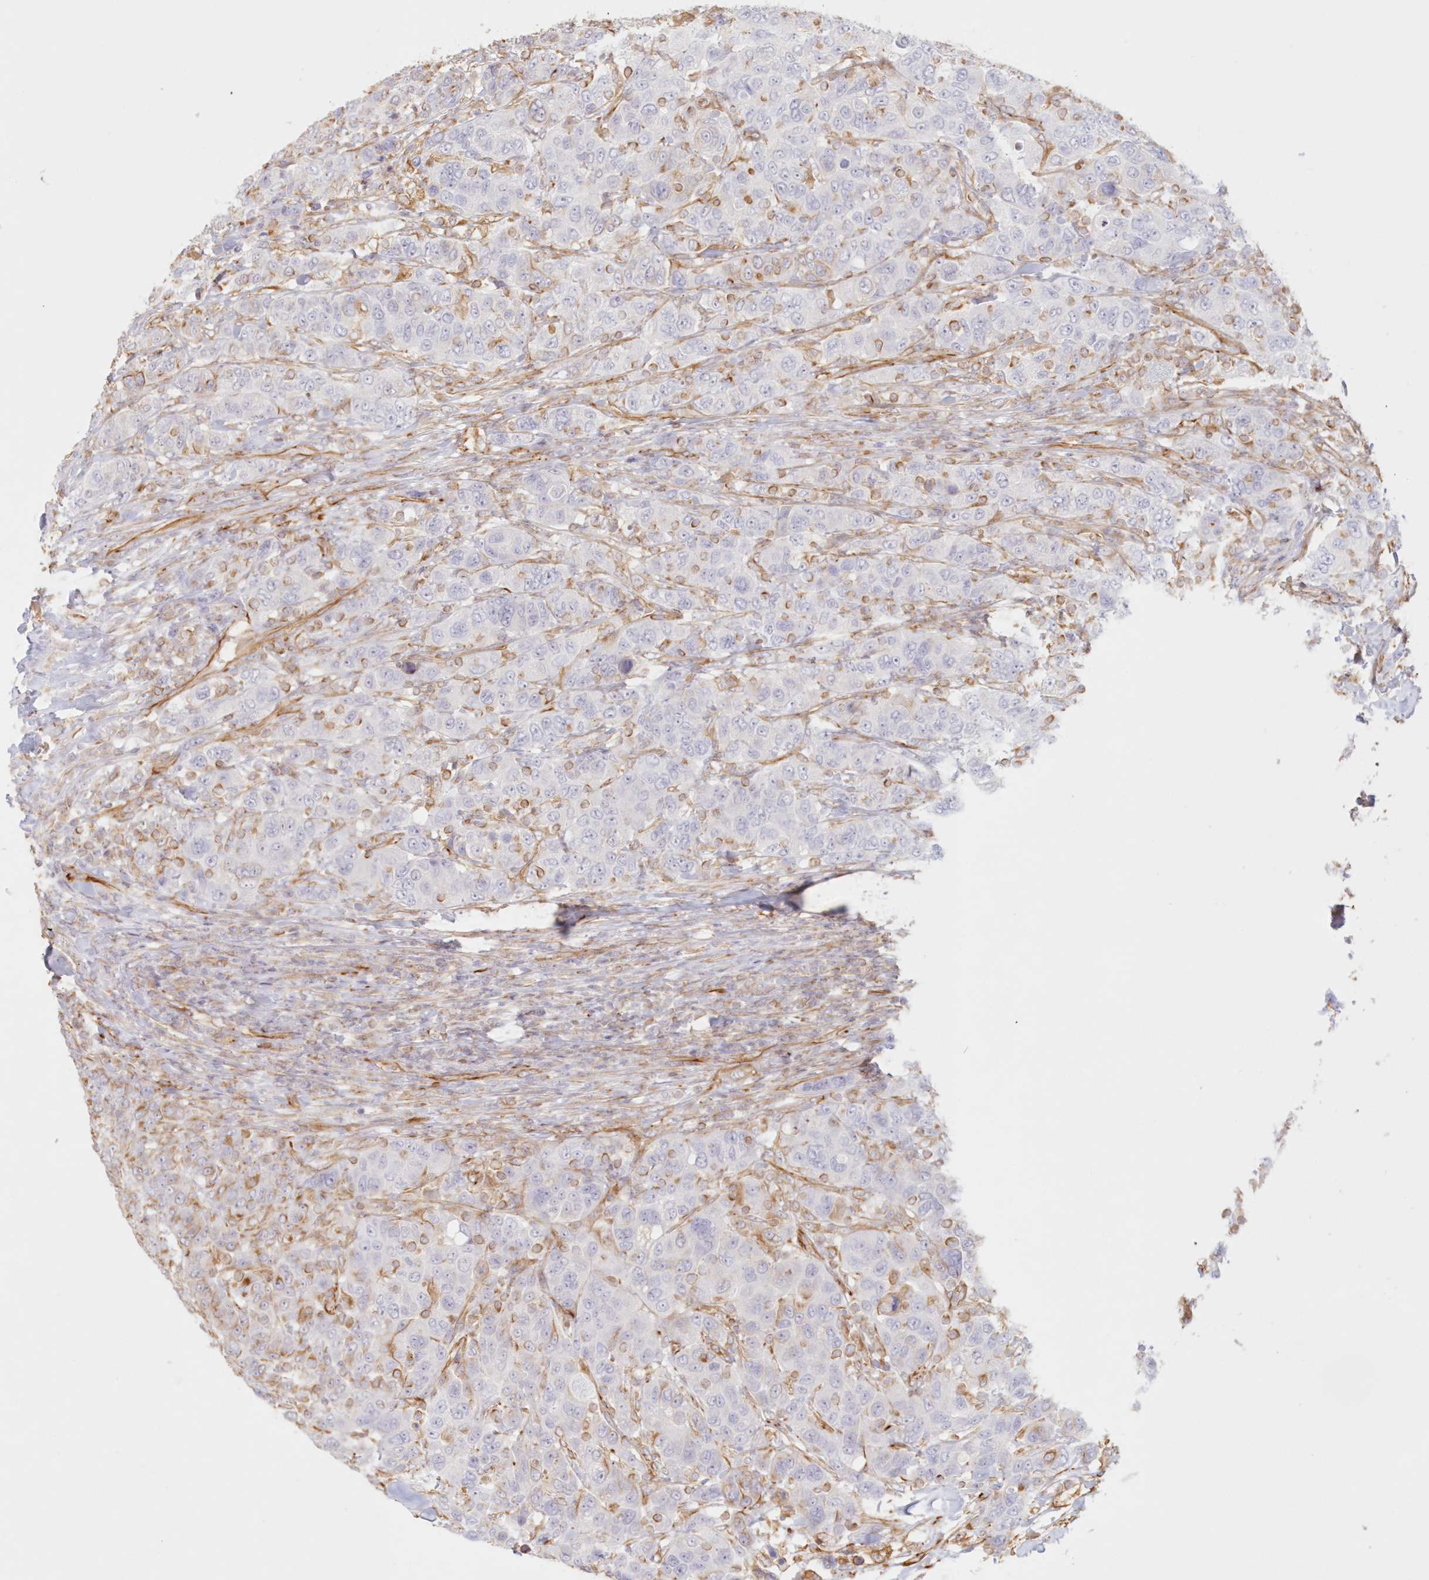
{"staining": {"intensity": "moderate", "quantity": "<25%", "location": "cytoplasmic/membranous"}, "tissue": "breast cancer", "cell_type": "Tumor cells", "image_type": "cancer", "snomed": [{"axis": "morphology", "description": "Duct carcinoma"}, {"axis": "topography", "description": "Breast"}], "caption": "A micrograph of human breast cancer (infiltrating ductal carcinoma) stained for a protein demonstrates moderate cytoplasmic/membranous brown staining in tumor cells.", "gene": "DMRTB1", "patient": {"sex": "female", "age": 37}}